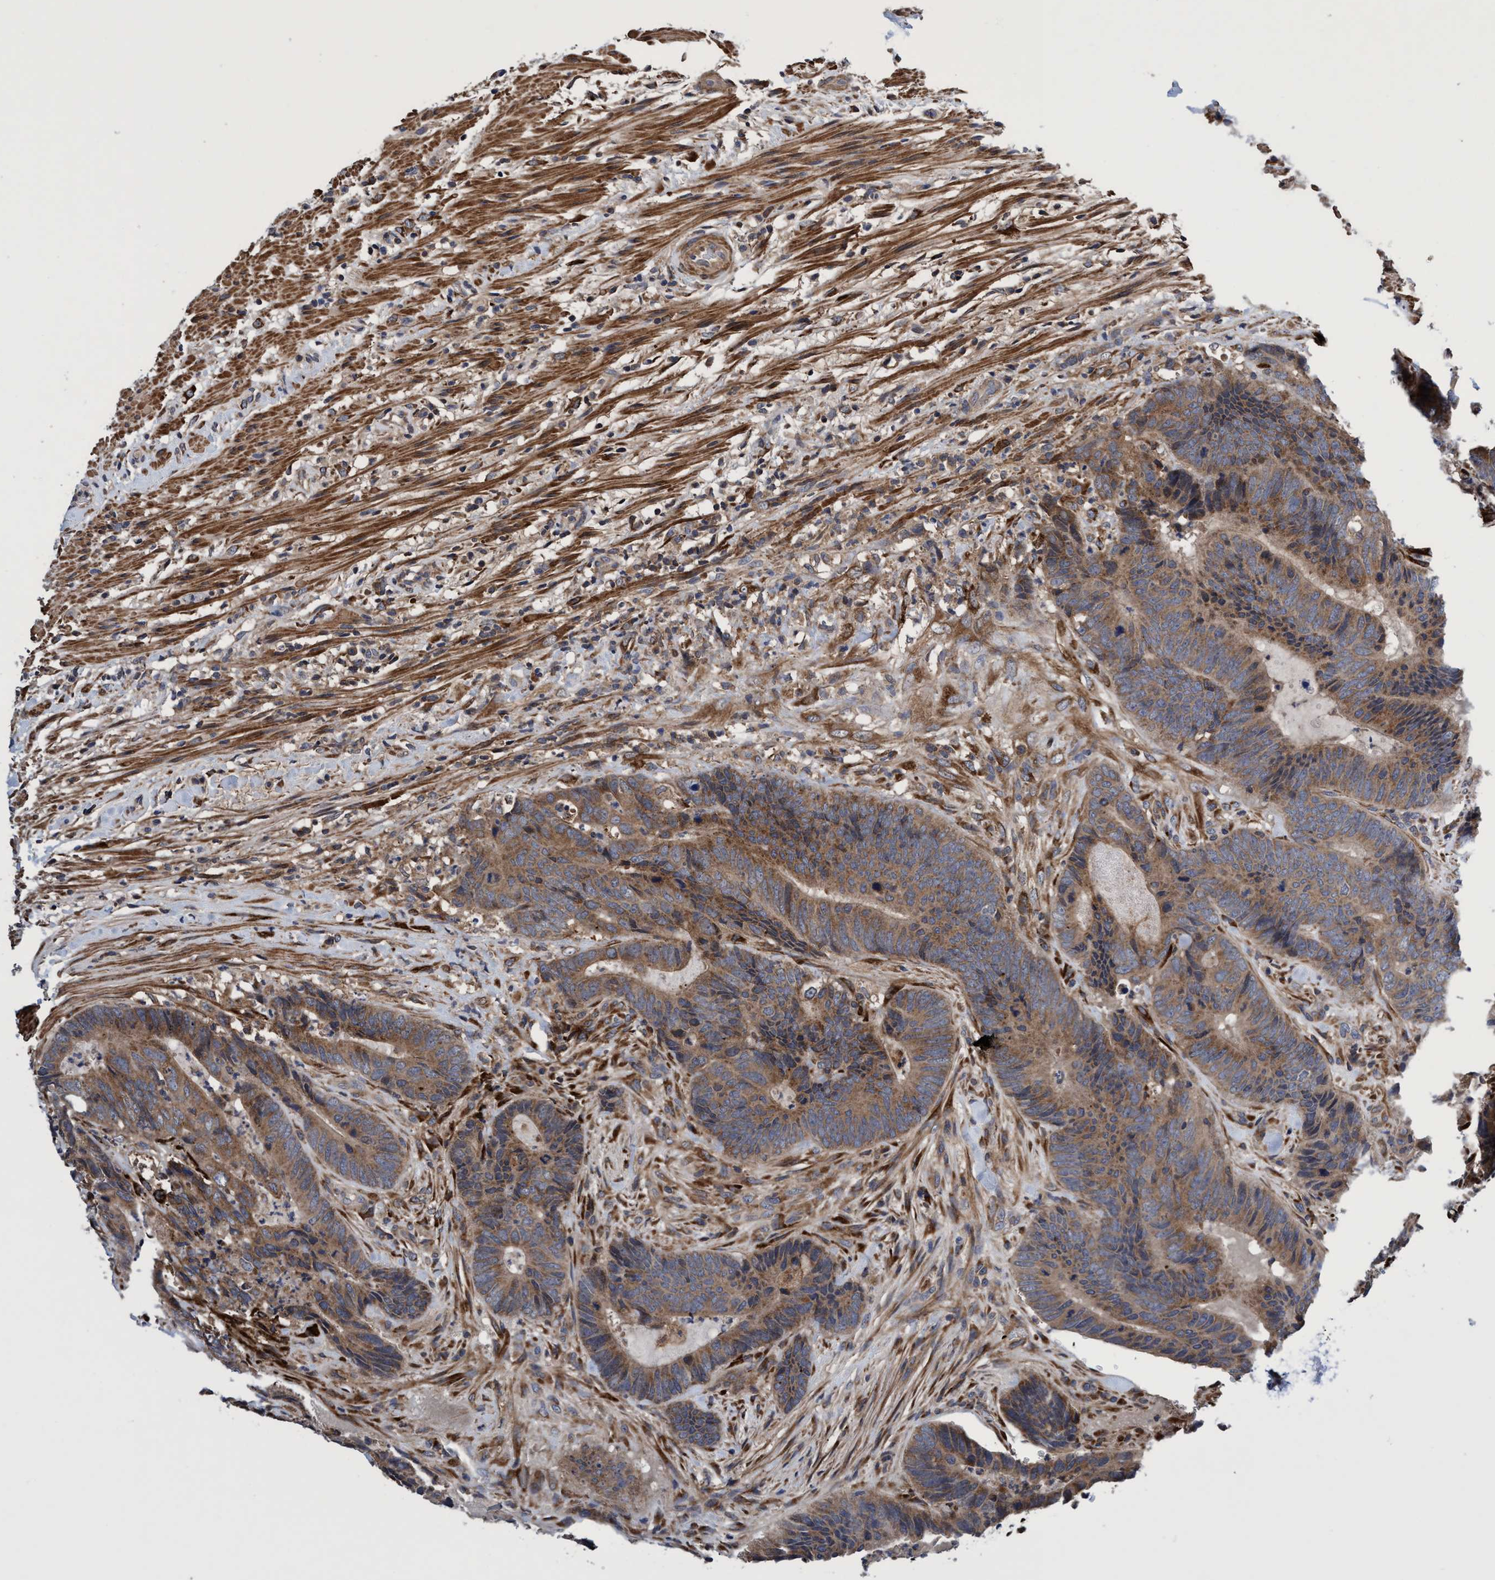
{"staining": {"intensity": "moderate", "quantity": ">75%", "location": "cytoplasmic/membranous"}, "tissue": "colorectal cancer", "cell_type": "Tumor cells", "image_type": "cancer", "snomed": [{"axis": "morphology", "description": "Adenocarcinoma, NOS"}, {"axis": "topography", "description": "Colon"}], "caption": "An image of human colorectal cancer (adenocarcinoma) stained for a protein shows moderate cytoplasmic/membranous brown staining in tumor cells.", "gene": "CALCOCO2", "patient": {"sex": "male", "age": 56}}